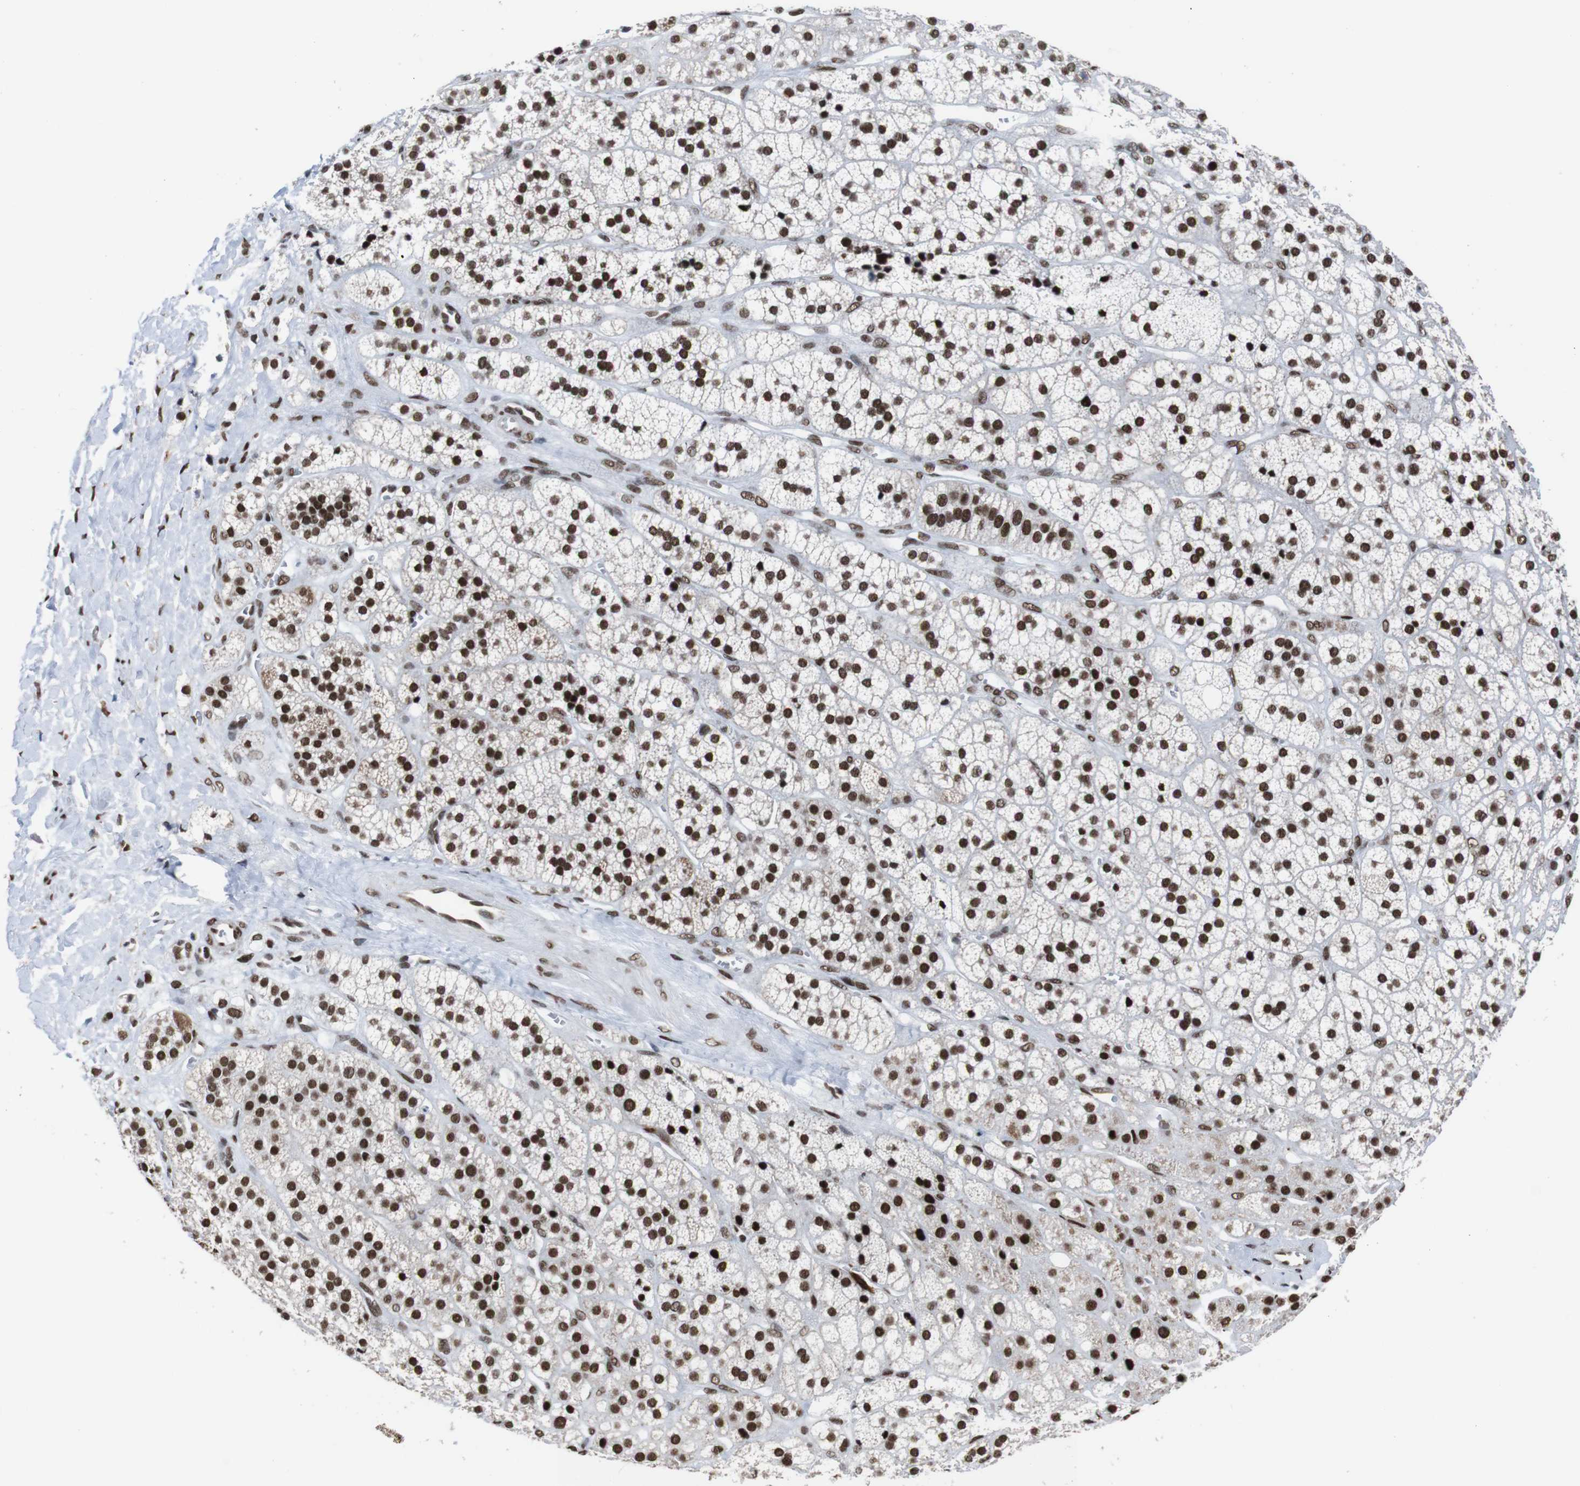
{"staining": {"intensity": "strong", "quantity": ">75%", "location": "nuclear"}, "tissue": "adrenal gland", "cell_type": "Glandular cells", "image_type": "normal", "snomed": [{"axis": "morphology", "description": "Normal tissue, NOS"}, {"axis": "topography", "description": "Adrenal gland"}], "caption": "Approximately >75% of glandular cells in unremarkable human adrenal gland reveal strong nuclear protein staining as visualized by brown immunohistochemical staining.", "gene": "ROMO1", "patient": {"sex": "male", "age": 56}}